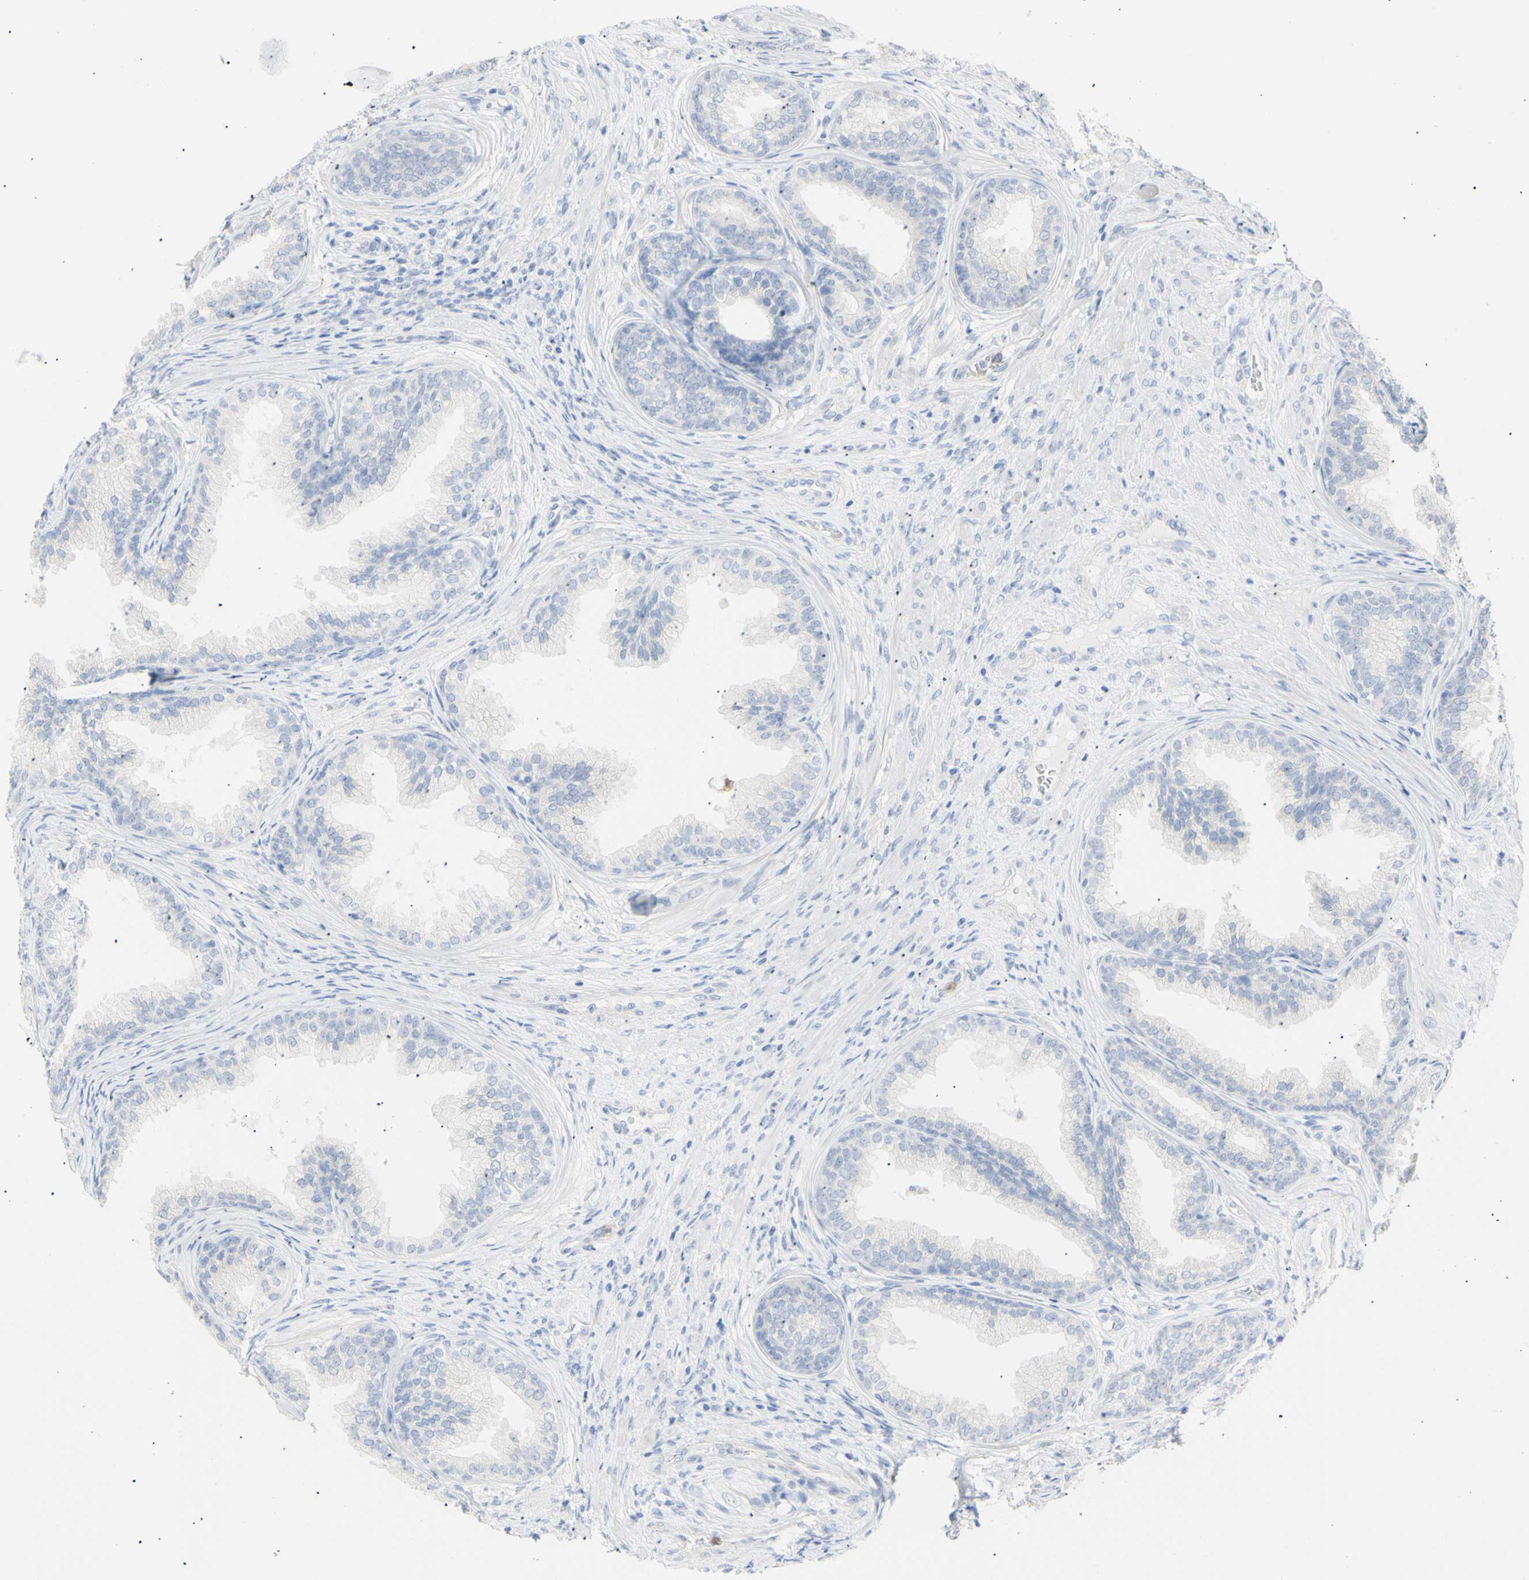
{"staining": {"intensity": "negative", "quantity": "none", "location": "none"}, "tissue": "prostate", "cell_type": "Glandular cells", "image_type": "normal", "snomed": [{"axis": "morphology", "description": "Normal tissue, NOS"}, {"axis": "topography", "description": "Prostate"}], "caption": "Immunohistochemistry of benign human prostate displays no expression in glandular cells. (Stains: DAB (3,3'-diaminobenzidine) immunohistochemistry (IHC) with hematoxylin counter stain, Microscopy: brightfield microscopy at high magnification).", "gene": "B4GALNT3", "patient": {"sex": "male", "age": 76}}